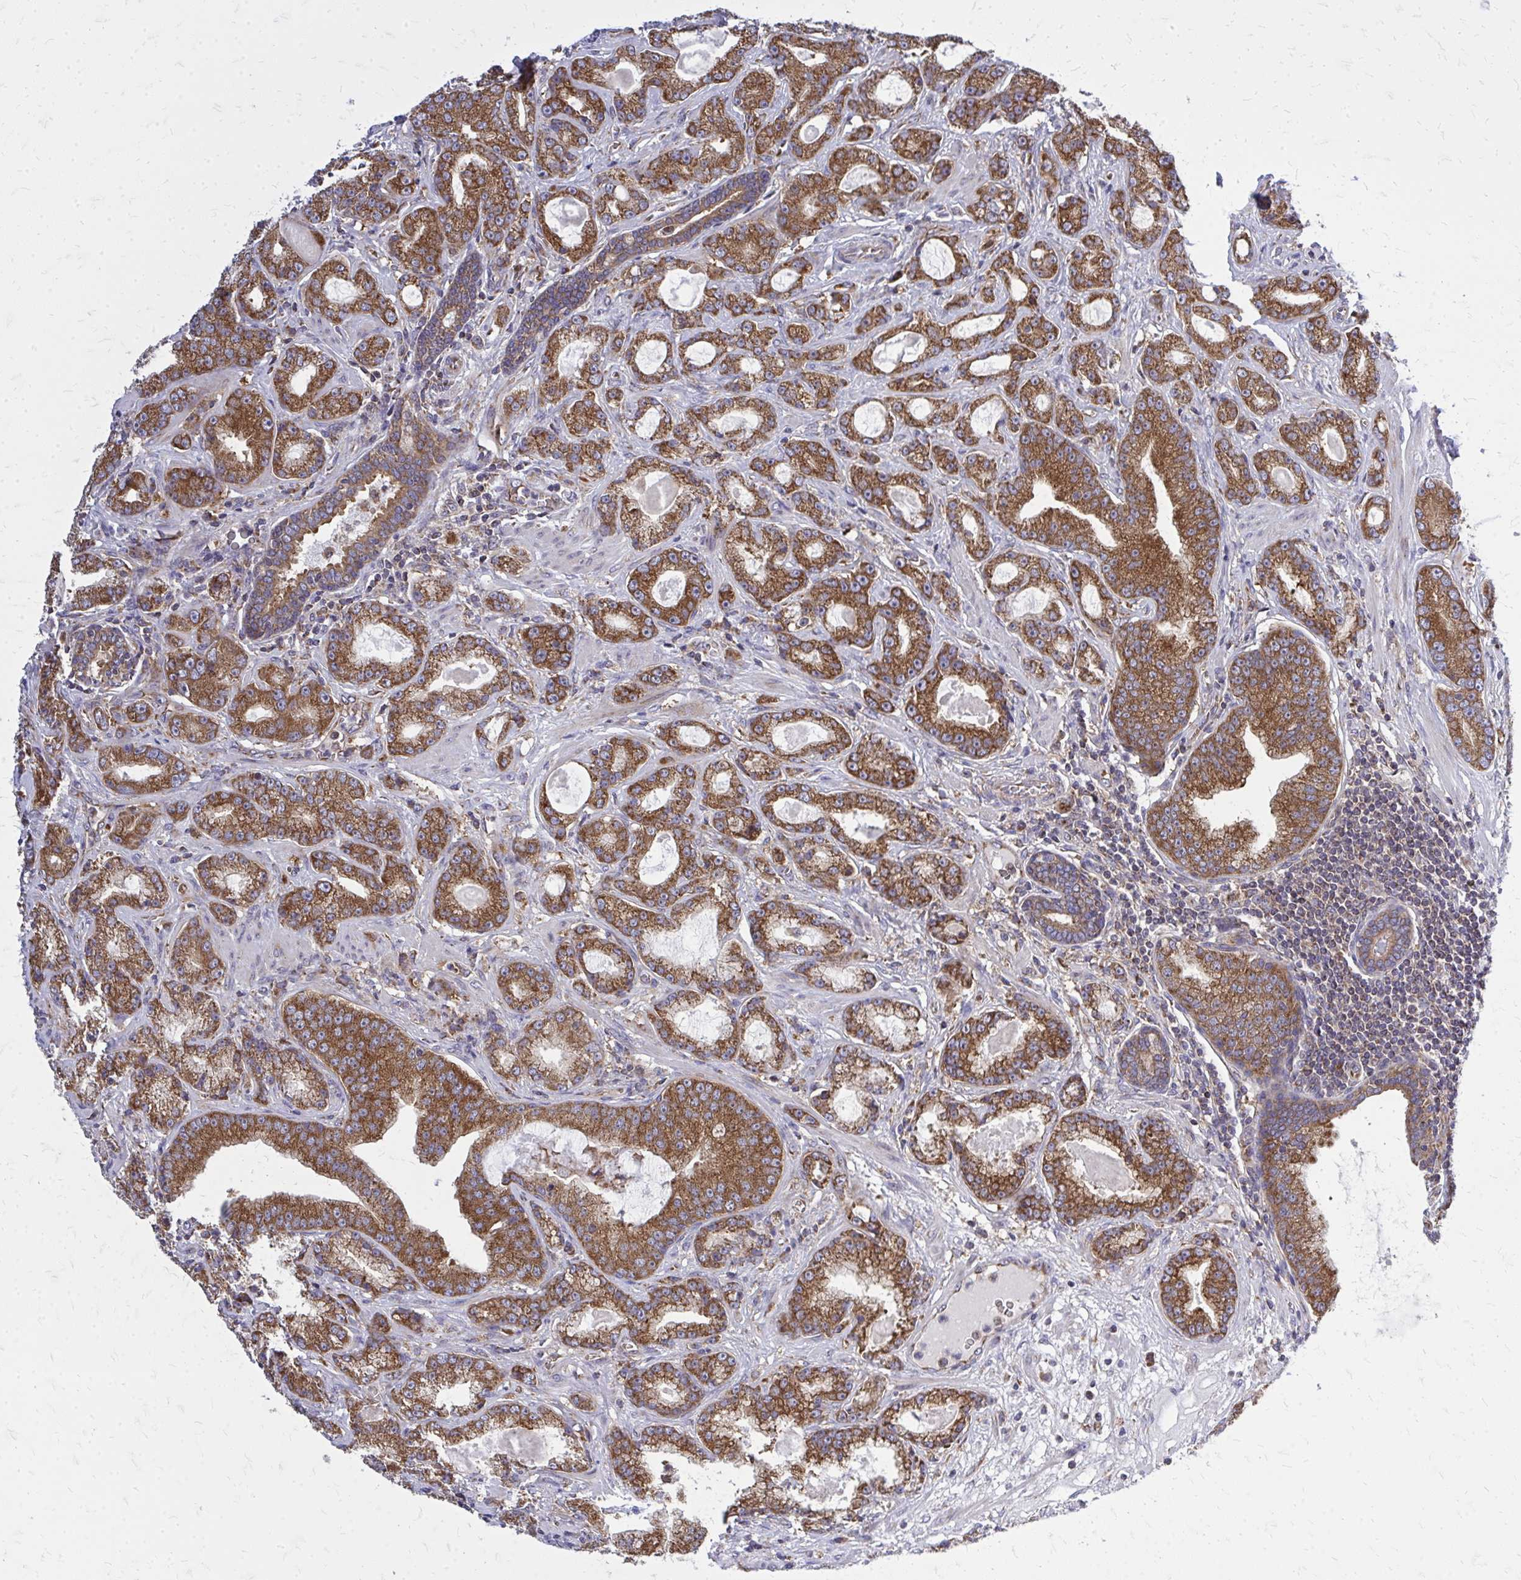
{"staining": {"intensity": "strong", "quantity": ">75%", "location": "cytoplasmic/membranous"}, "tissue": "prostate cancer", "cell_type": "Tumor cells", "image_type": "cancer", "snomed": [{"axis": "morphology", "description": "Adenocarcinoma, High grade"}, {"axis": "topography", "description": "Prostate"}], "caption": "IHC micrograph of neoplastic tissue: human prostate adenocarcinoma (high-grade) stained using IHC displays high levels of strong protein expression localized specifically in the cytoplasmic/membranous of tumor cells, appearing as a cytoplasmic/membranous brown color.", "gene": "PDK4", "patient": {"sex": "male", "age": 65}}